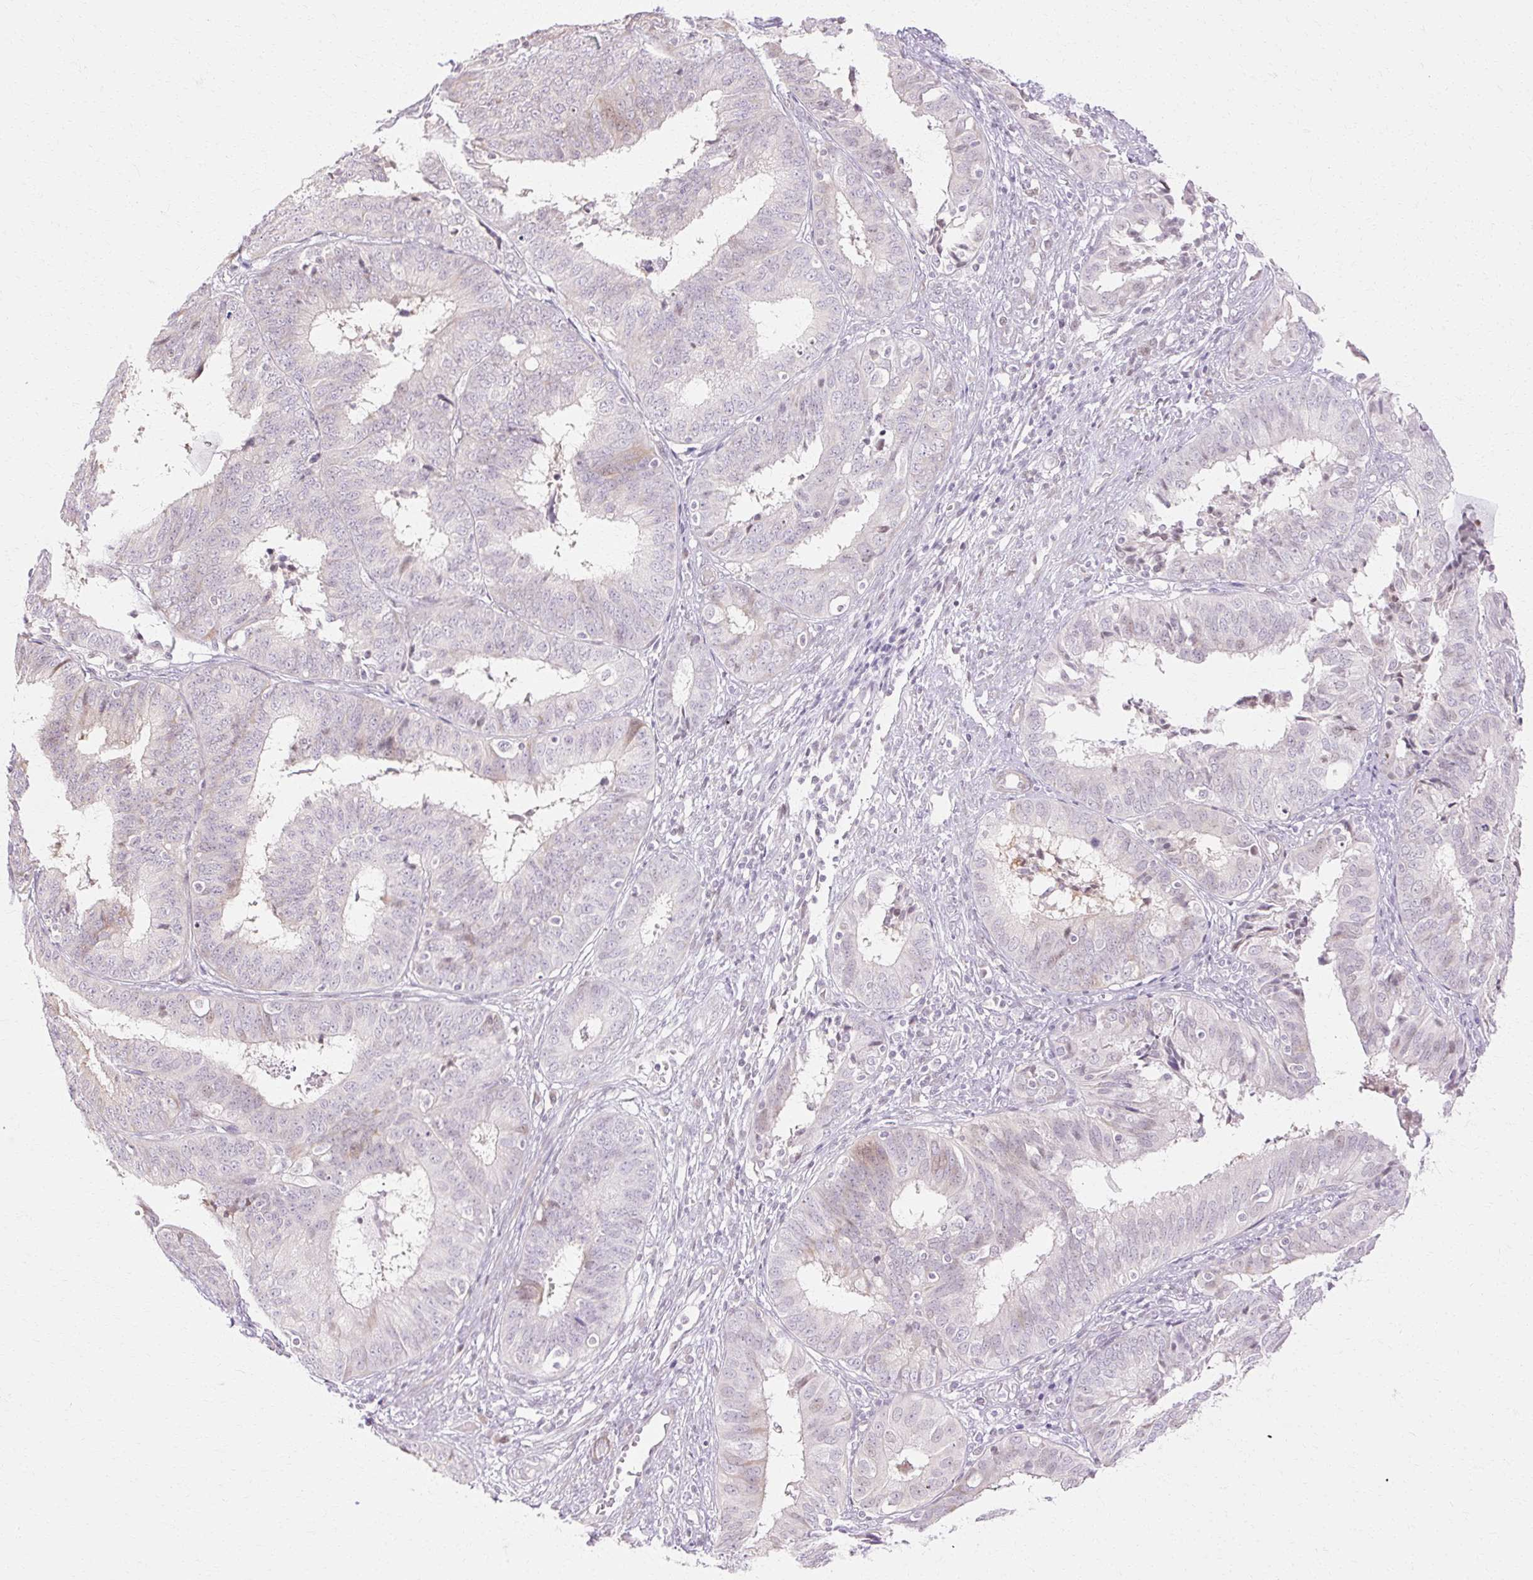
{"staining": {"intensity": "weak", "quantity": "<25%", "location": "cytoplasmic/membranous"}, "tissue": "endometrial cancer", "cell_type": "Tumor cells", "image_type": "cancer", "snomed": [{"axis": "morphology", "description": "Adenocarcinoma, NOS"}, {"axis": "topography", "description": "Endometrium"}], "caption": "This is a image of immunohistochemistry staining of adenocarcinoma (endometrial), which shows no positivity in tumor cells.", "gene": "C3orf49", "patient": {"sex": "female", "age": 51}}